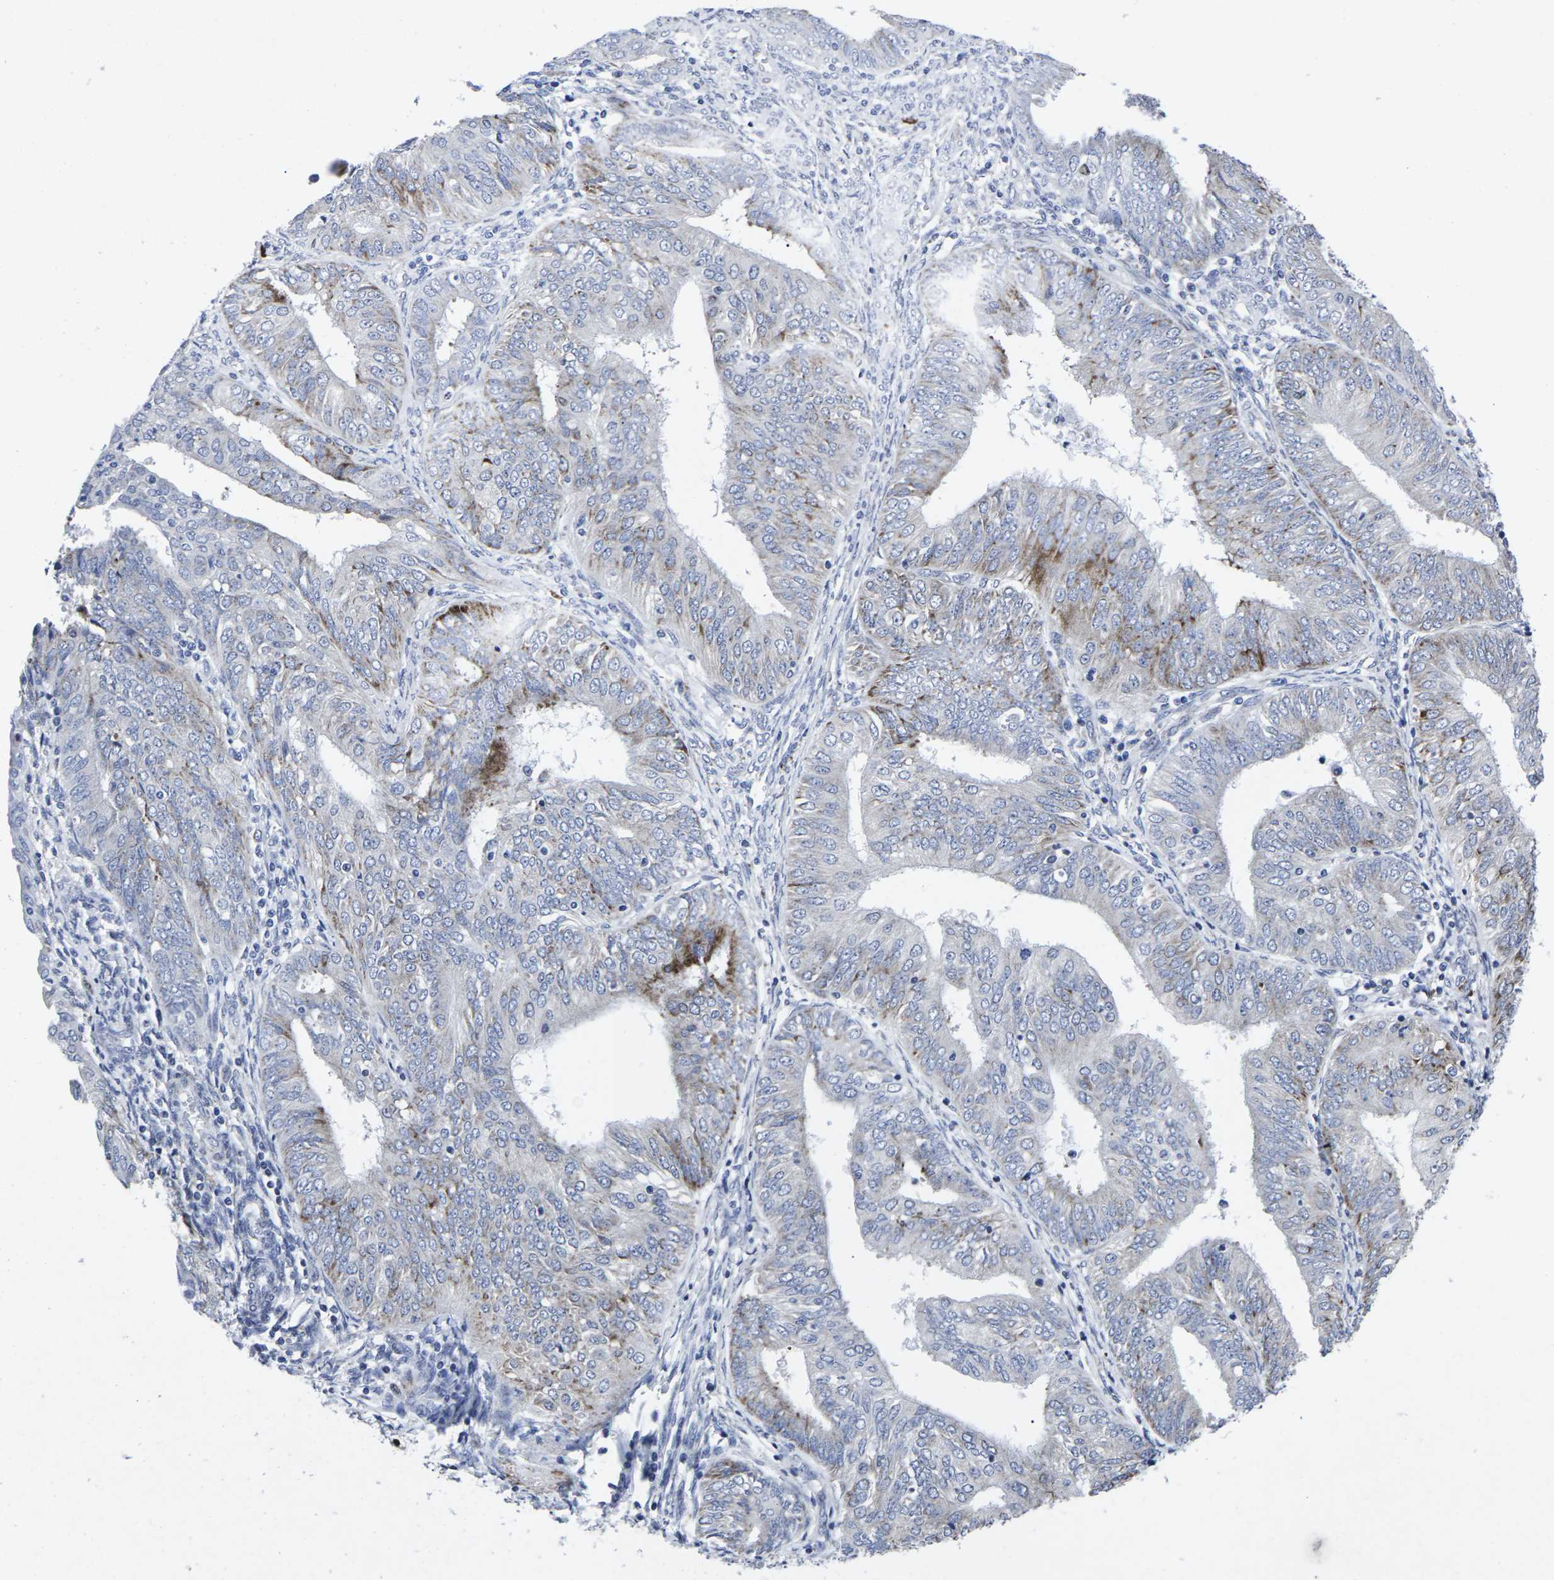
{"staining": {"intensity": "moderate", "quantity": "<25%", "location": "cytoplasmic/membranous"}, "tissue": "endometrial cancer", "cell_type": "Tumor cells", "image_type": "cancer", "snomed": [{"axis": "morphology", "description": "Adenocarcinoma, NOS"}, {"axis": "topography", "description": "Endometrium"}], "caption": "A brown stain labels moderate cytoplasmic/membranous expression of a protein in endometrial cancer (adenocarcinoma) tumor cells.", "gene": "RPN1", "patient": {"sex": "female", "age": 58}}